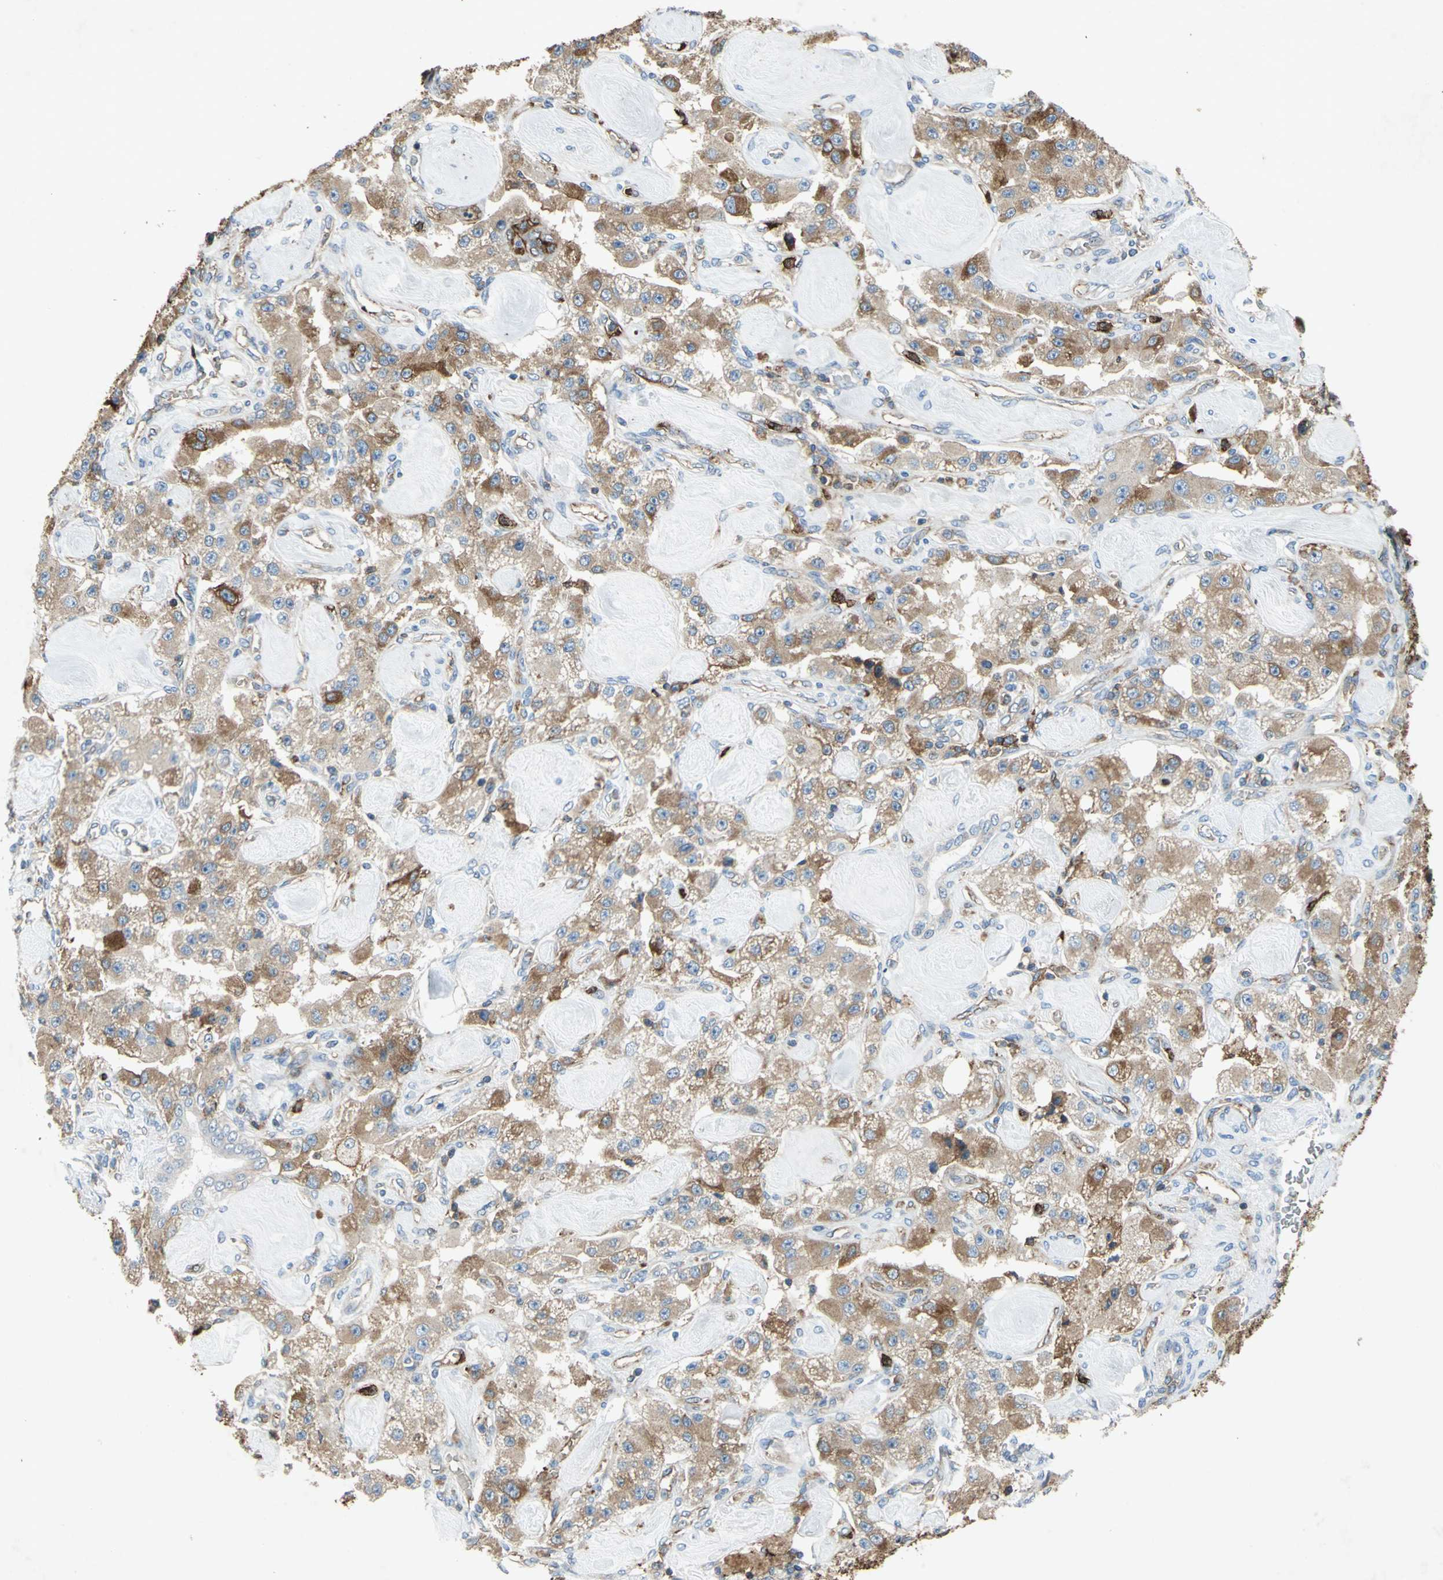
{"staining": {"intensity": "moderate", "quantity": ">75%", "location": "cytoplasmic/membranous"}, "tissue": "carcinoid", "cell_type": "Tumor cells", "image_type": "cancer", "snomed": [{"axis": "morphology", "description": "Carcinoid, malignant, NOS"}, {"axis": "topography", "description": "Pancreas"}], "caption": "The image displays a brown stain indicating the presence of a protein in the cytoplasmic/membranous of tumor cells in malignant carcinoid.", "gene": "CCR6", "patient": {"sex": "male", "age": 41}}